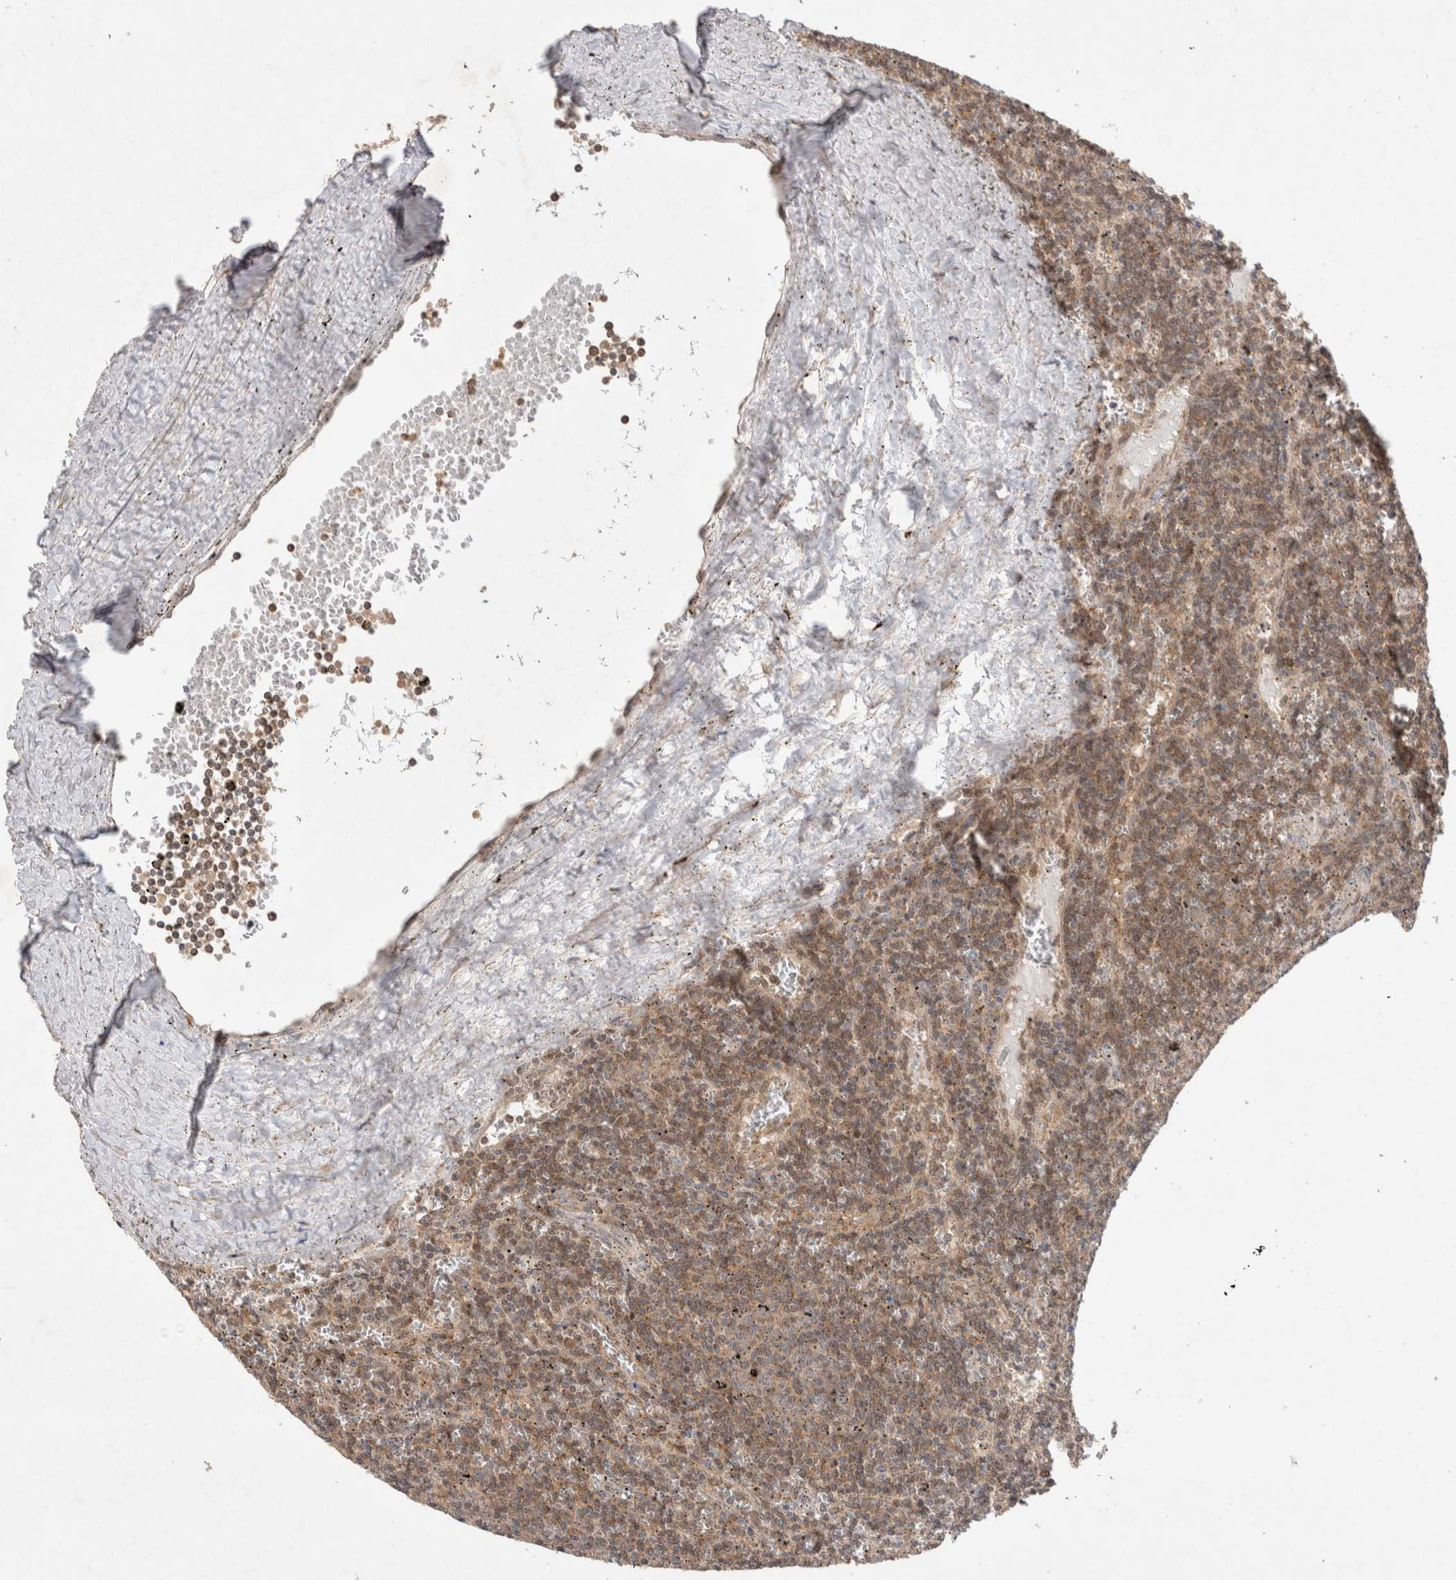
{"staining": {"intensity": "moderate", "quantity": ">75%", "location": "cytoplasmic/membranous"}, "tissue": "lymphoma", "cell_type": "Tumor cells", "image_type": "cancer", "snomed": [{"axis": "morphology", "description": "Malignant lymphoma, non-Hodgkin's type, Low grade"}, {"axis": "topography", "description": "Spleen"}], "caption": "Moderate cytoplasmic/membranous positivity for a protein is appreciated in about >75% of tumor cells of lymphoma using immunohistochemistry.", "gene": "SLC29A1", "patient": {"sex": "female", "age": 50}}